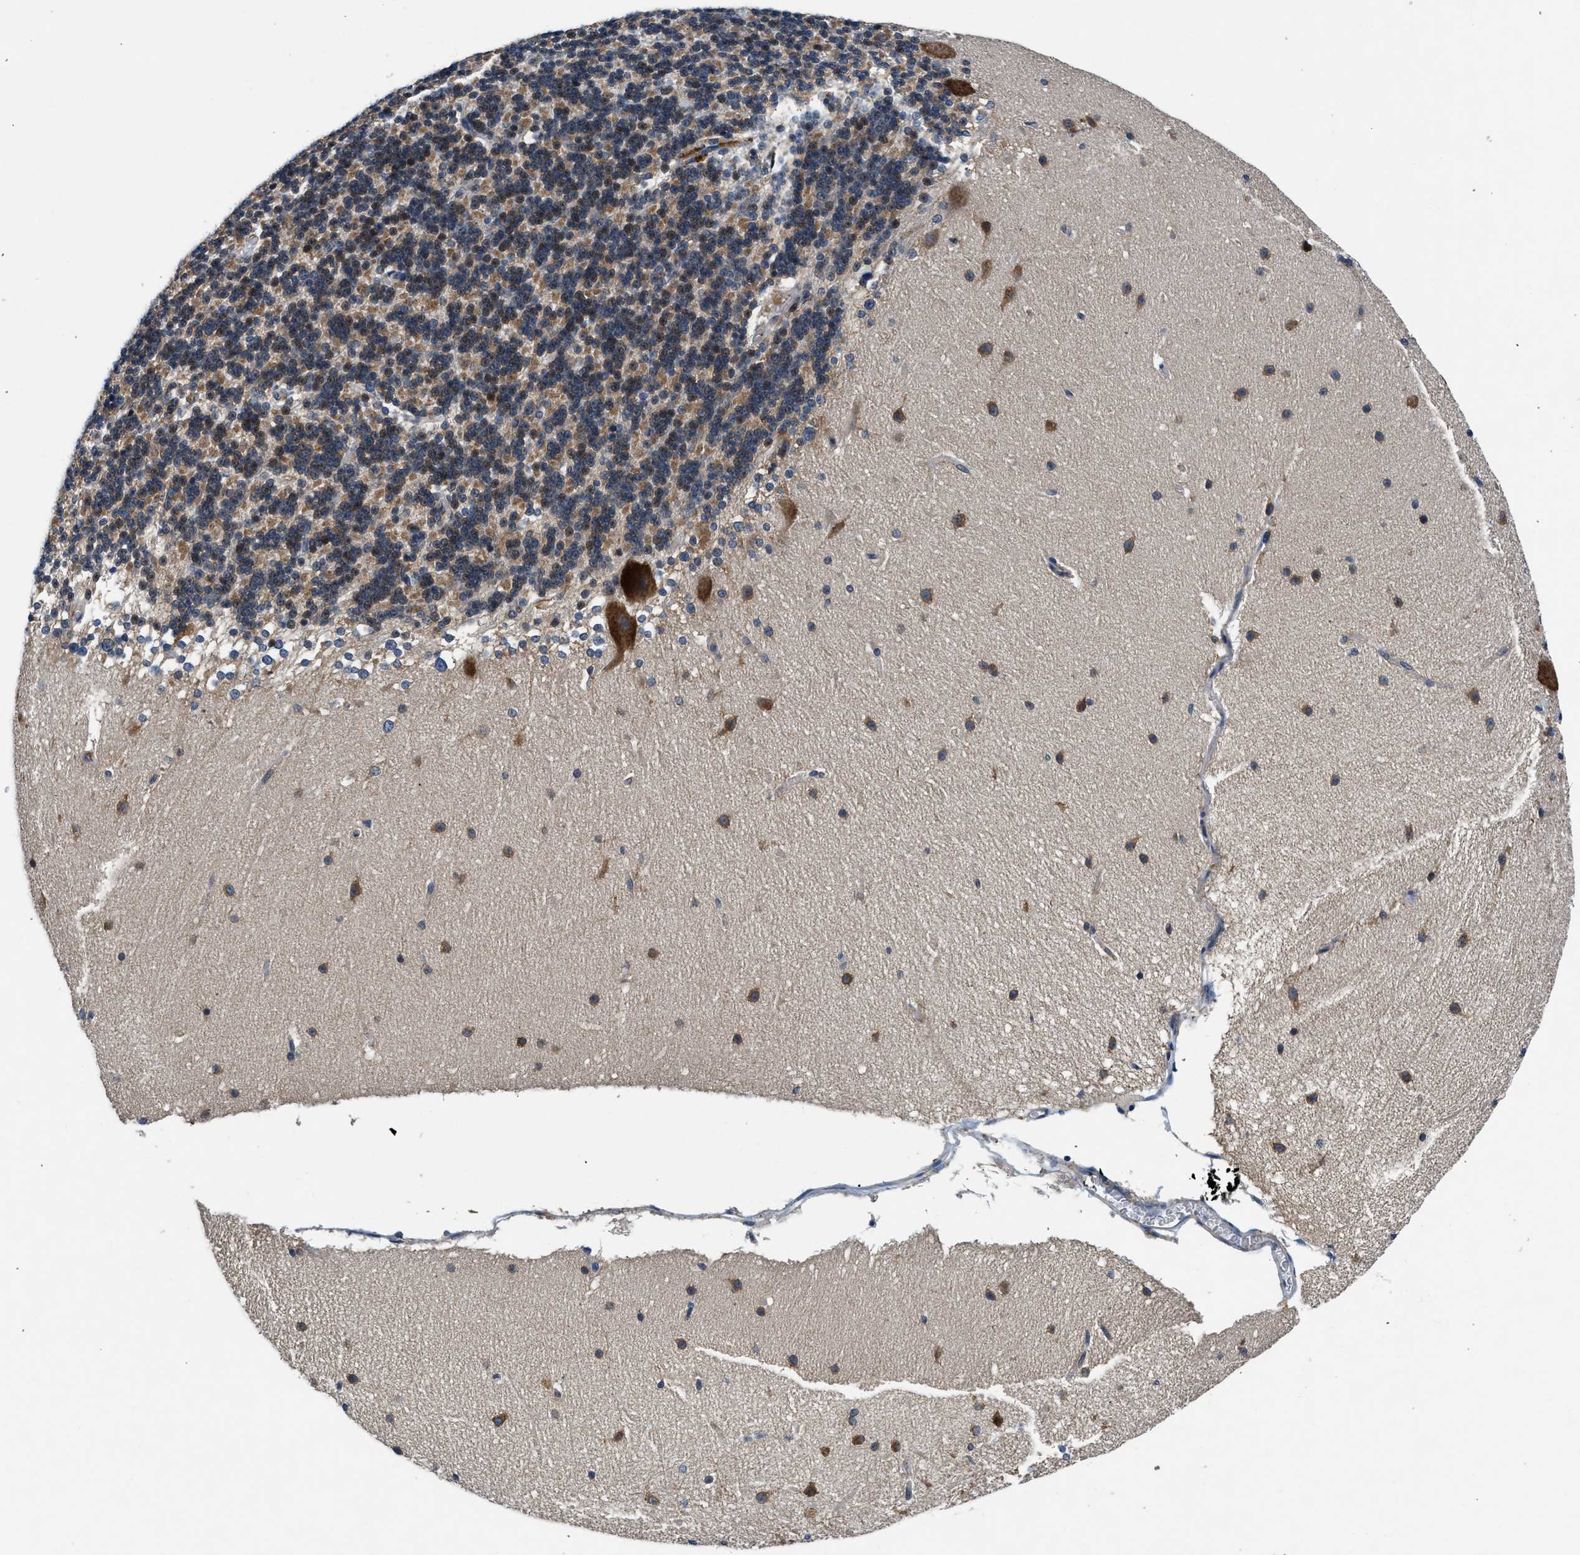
{"staining": {"intensity": "moderate", "quantity": "25%-75%", "location": "cytoplasmic/membranous,nuclear"}, "tissue": "cerebellum", "cell_type": "Cells in granular layer", "image_type": "normal", "snomed": [{"axis": "morphology", "description": "Normal tissue, NOS"}, {"axis": "topography", "description": "Cerebellum"}], "caption": "This image shows immunohistochemistry staining of normal human cerebellum, with medium moderate cytoplasmic/membranous,nuclear expression in about 25%-75% of cells in granular layer.", "gene": "PA2G4", "patient": {"sex": "female", "age": 19}}